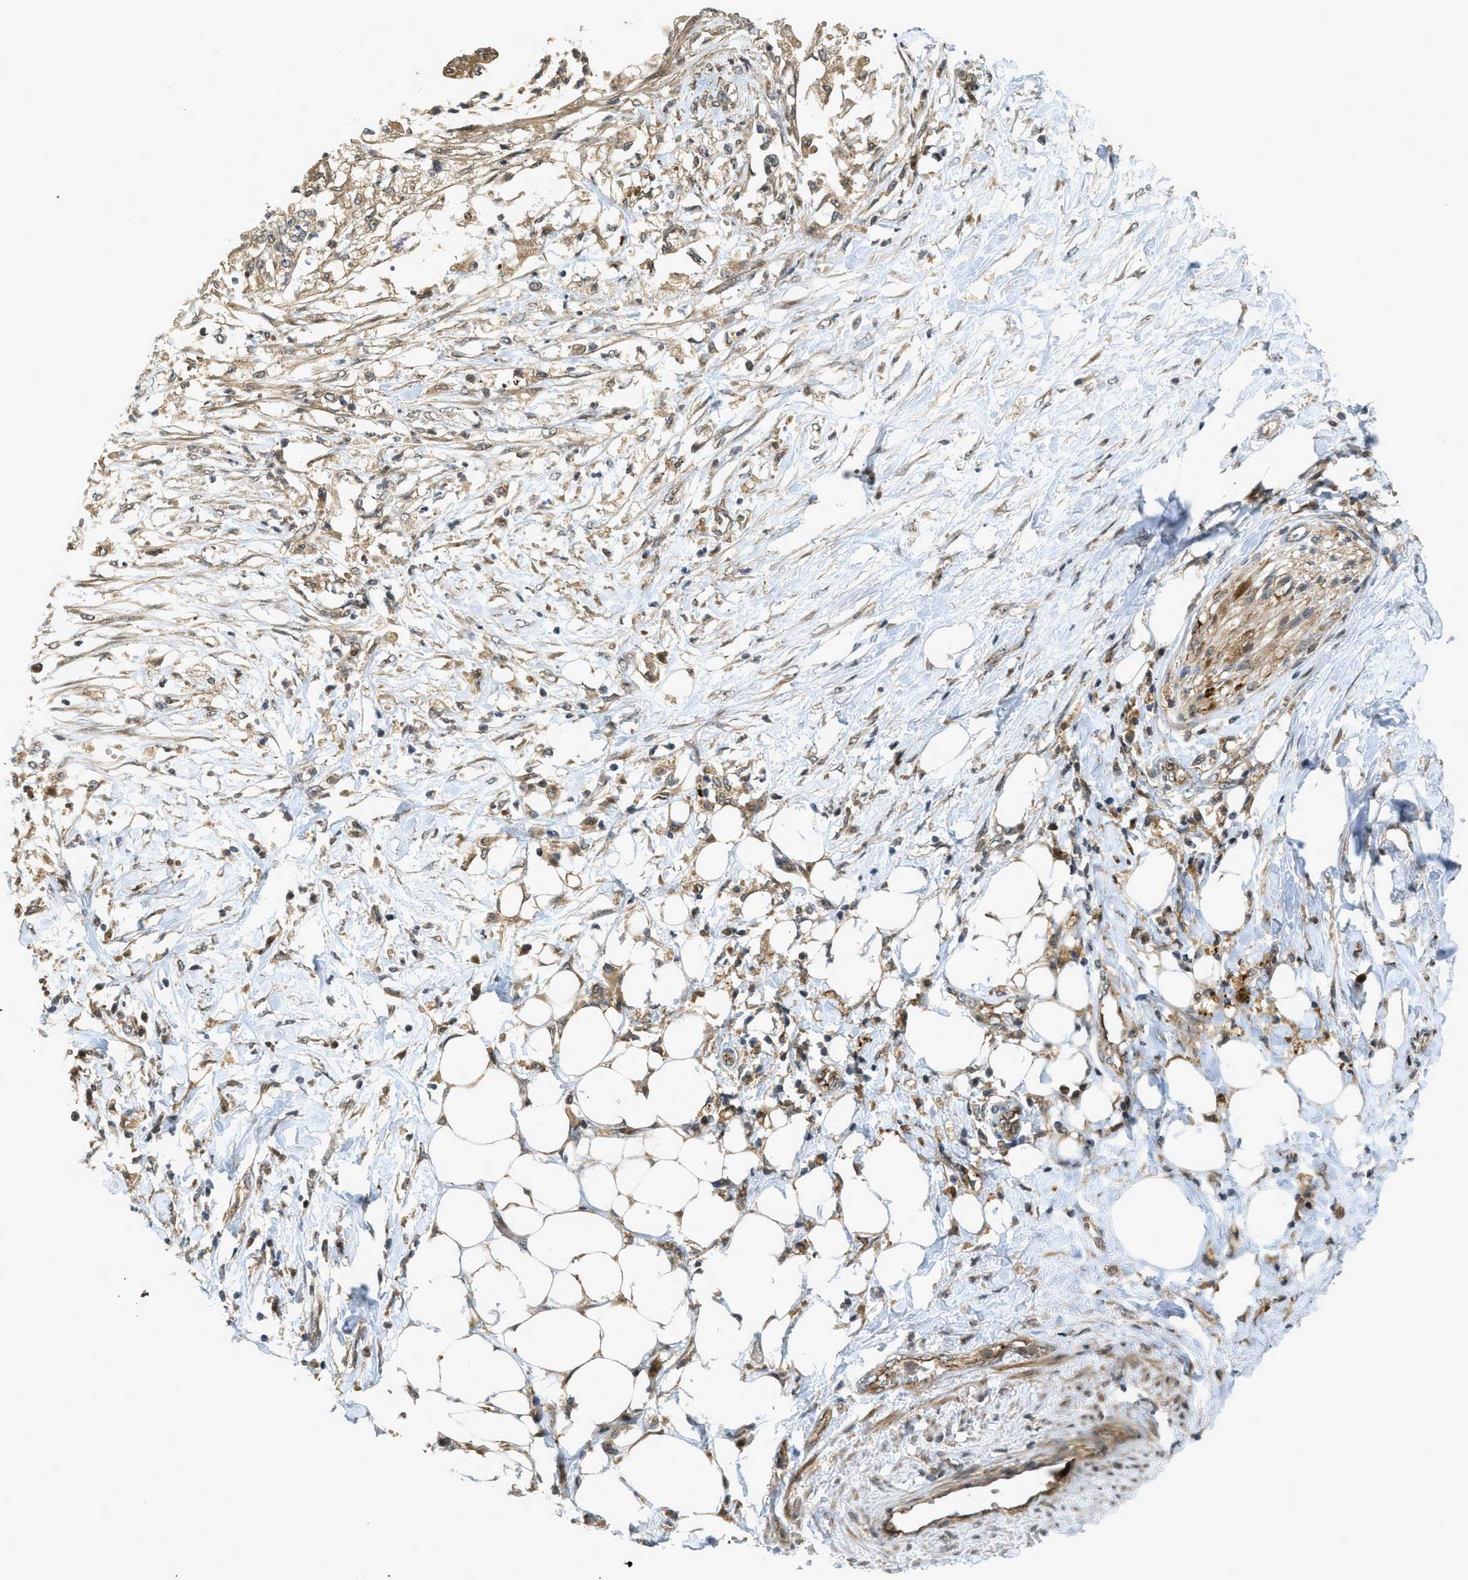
{"staining": {"intensity": "weak", "quantity": ">75%", "location": "cytoplasmic/membranous"}, "tissue": "pancreatic cancer", "cell_type": "Tumor cells", "image_type": "cancer", "snomed": [{"axis": "morphology", "description": "Normal tissue, NOS"}, {"axis": "morphology", "description": "Adenocarcinoma, NOS"}, {"axis": "topography", "description": "Pancreas"}, {"axis": "topography", "description": "Duodenum"}], "caption": "The photomicrograph exhibits a brown stain indicating the presence of a protein in the cytoplasmic/membranous of tumor cells in pancreatic cancer. The staining was performed using DAB, with brown indicating positive protein expression. Nuclei are stained blue with hematoxylin.", "gene": "DNAJC28", "patient": {"sex": "female", "age": 60}}